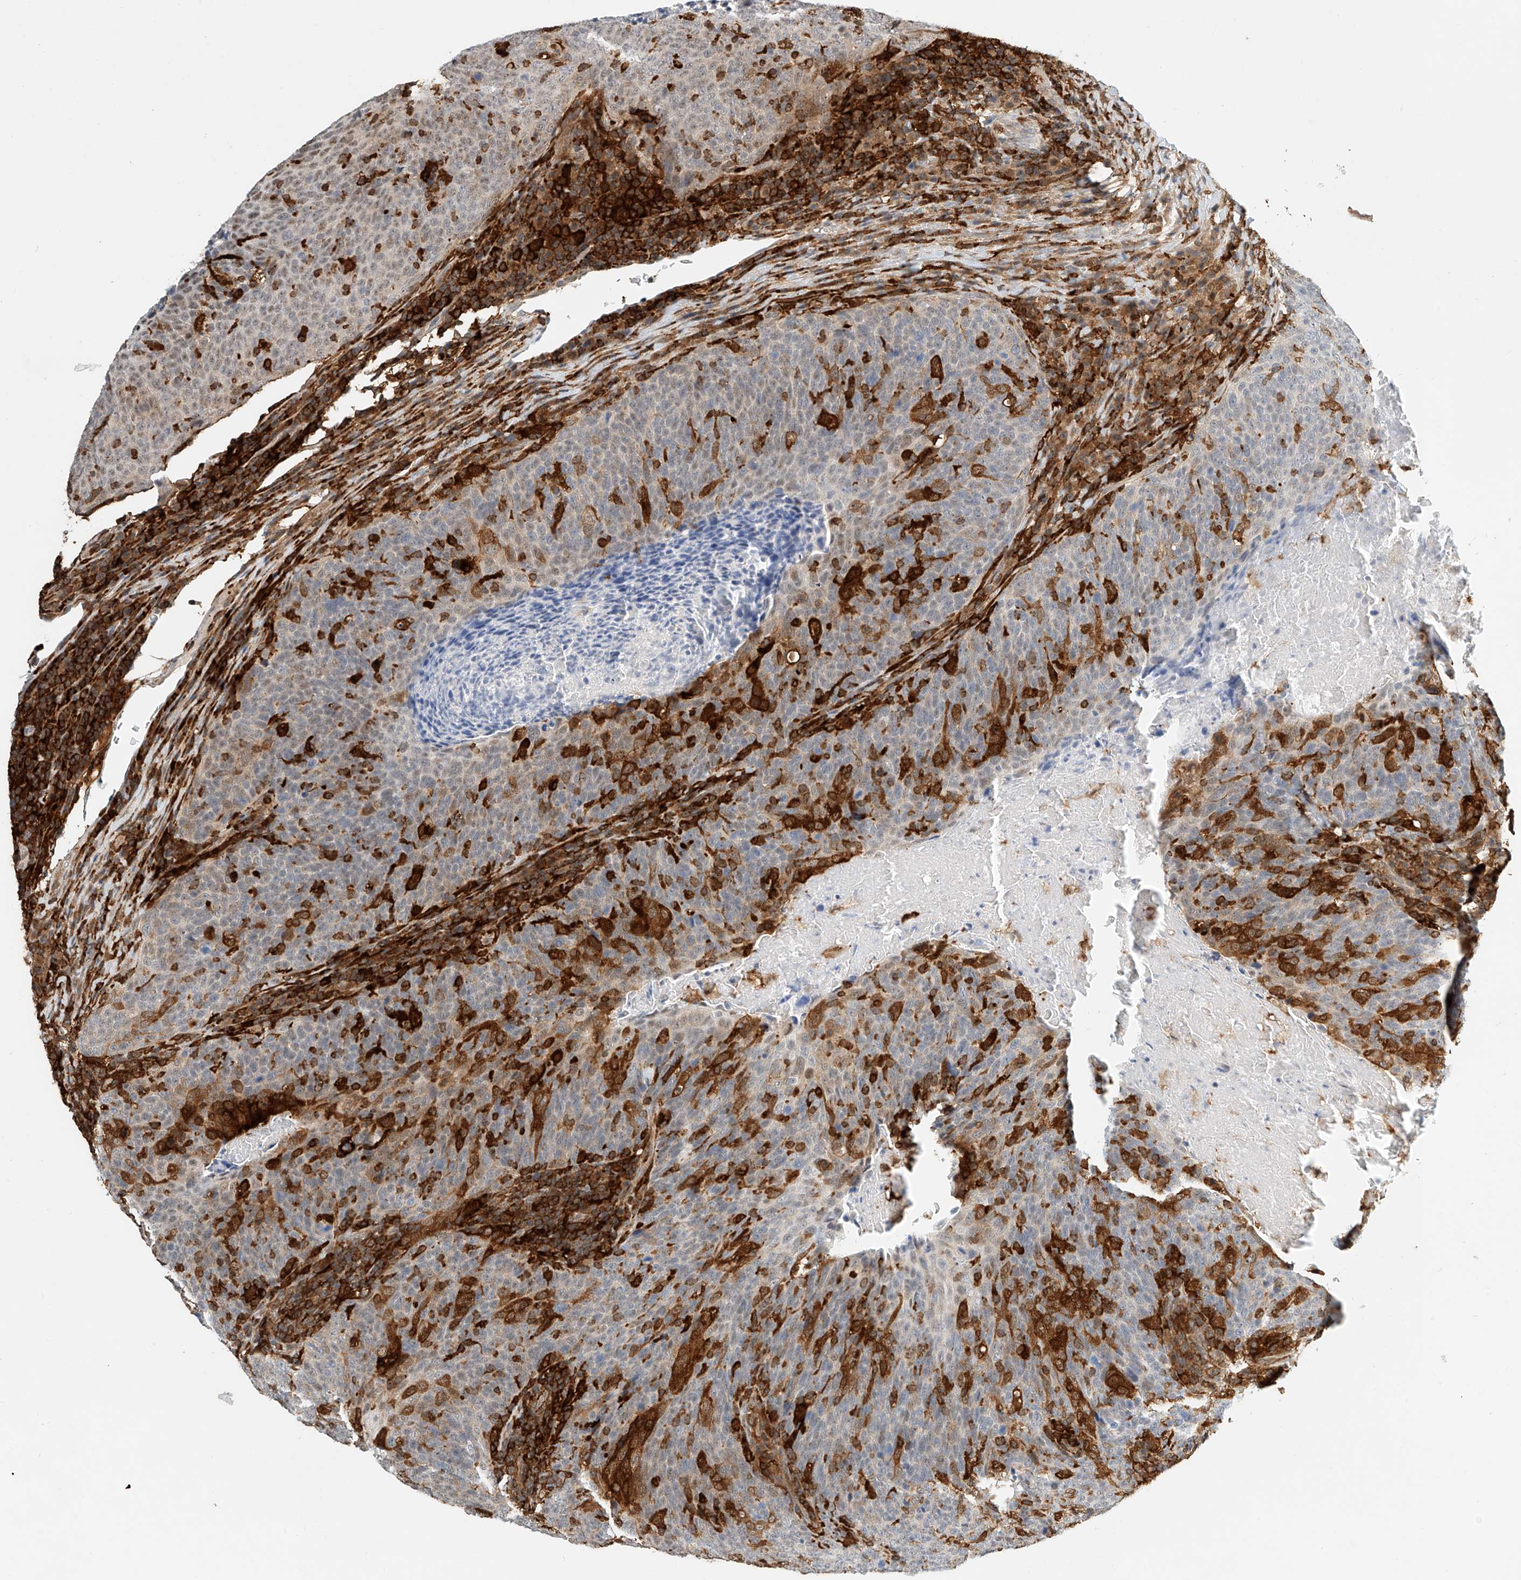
{"staining": {"intensity": "strong", "quantity": "<25%", "location": "cytoplasmic/membranous,nuclear"}, "tissue": "head and neck cancer", "cell_type": "Tumor cells", "image_type": "cancer", "snomed": [{"axis": "morphology", "description": "Squamous cell carcinoma, NOS"}, {"axis": "morphology", "description": "Squamous cell carcinoma, metastatic, NOS"}, {"axis": "topography", "description": "Lymph node"}, {"axis": "topography", "description": "Head-Neck"}], "caption": "Protein staining shows strong cytoplasmic/membranous and nuclear staining in about <25% of tumor cells in head and neck cancer (squamous cell carcinoma).", "gene": "MICAL1", "patient": {"sex": "male", "age": 62}}